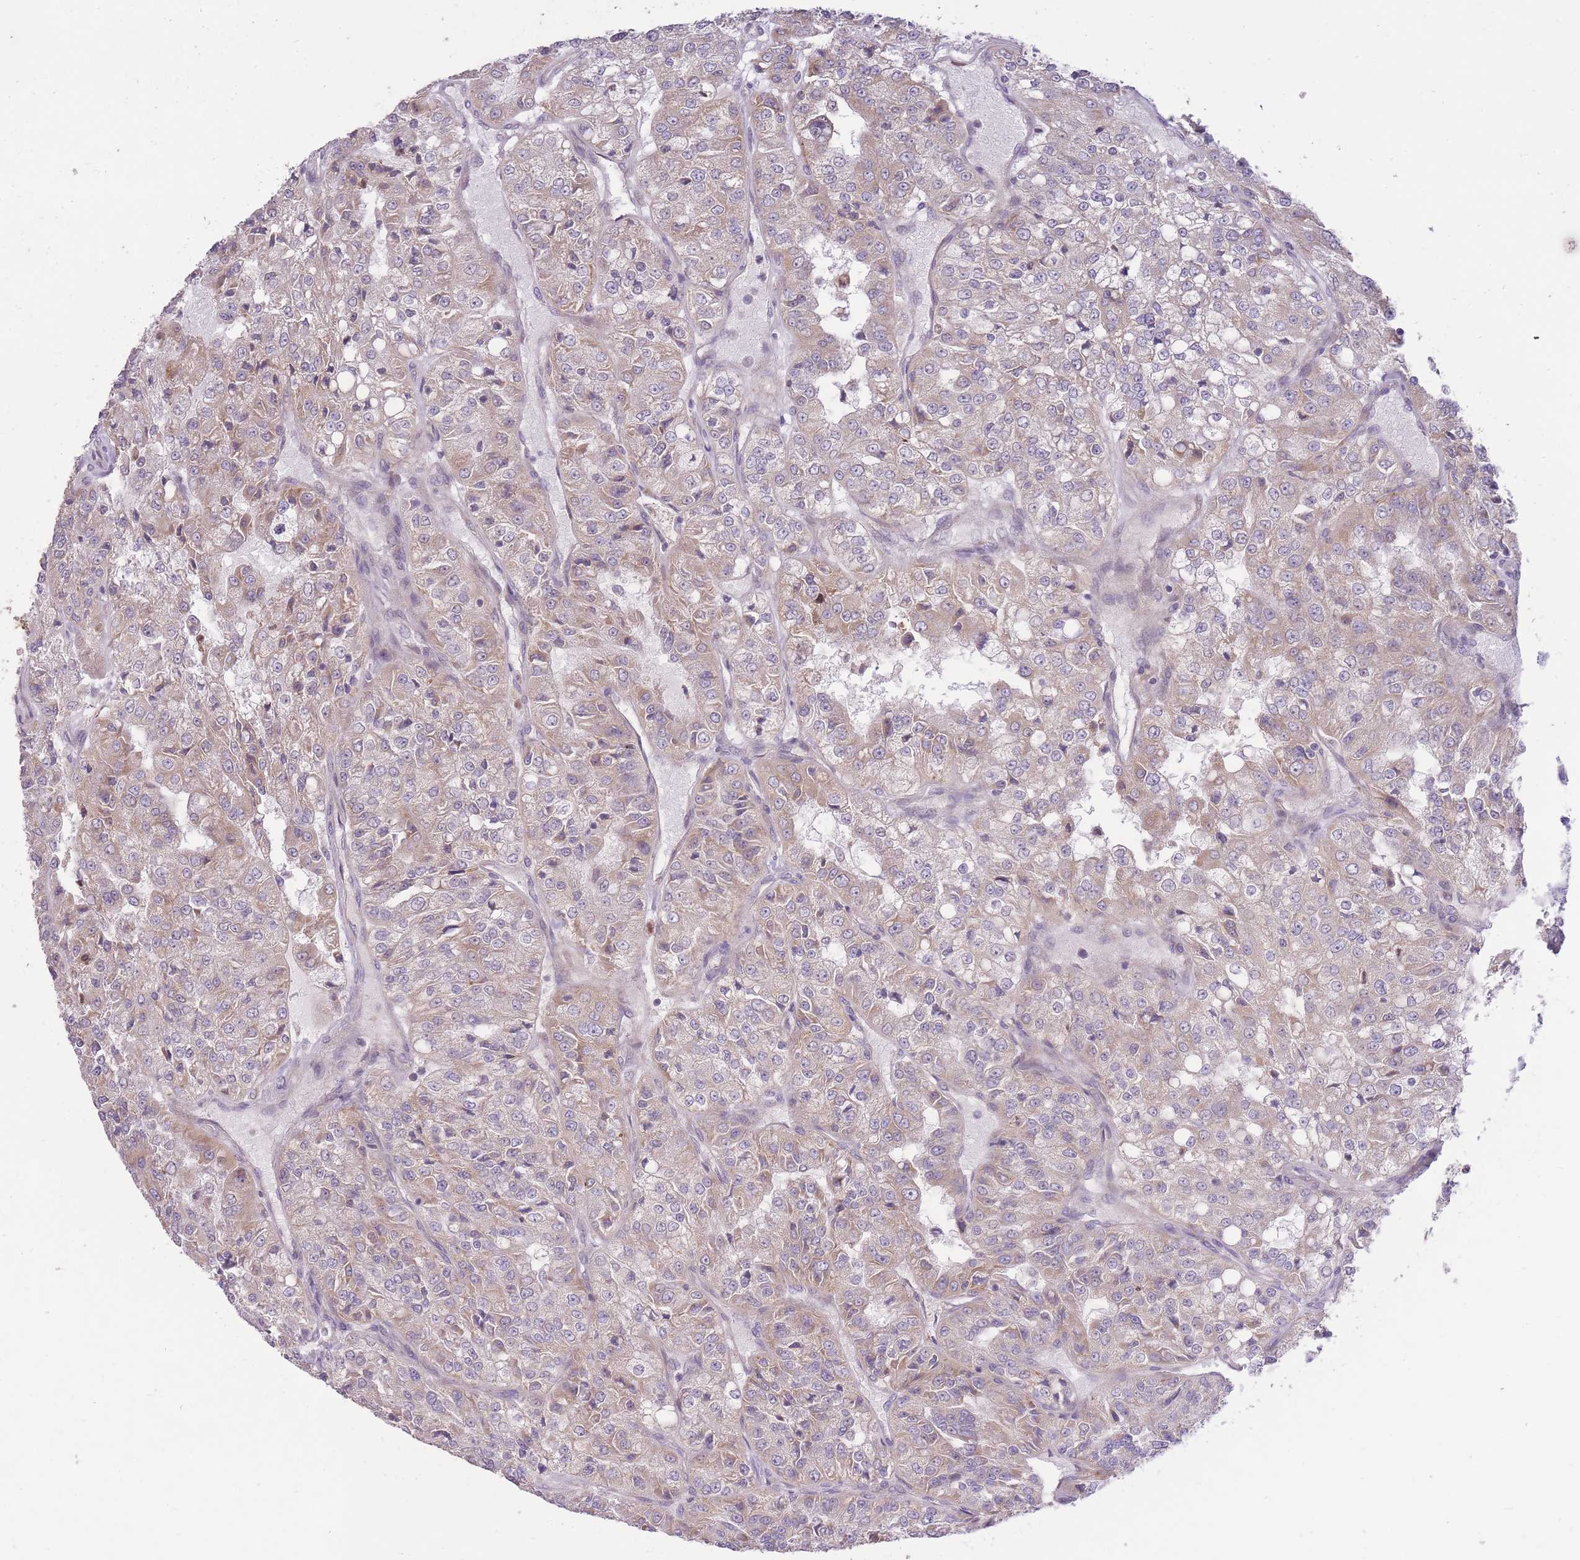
{"staining": {"intensity": "weak", "quantity": "<25%", "location": "cytoplasmic/membranous"}, "tissue": "renal cancer", "cell_type": "Tumor cells", "image_type": "cancer", "snomed": [{"axis": "morphology", "description": "Adenocarcinoma, NOS"}, {"axis": "topography", "description": "Kidney"}], "caption": "Photomicrograph shows no protein staining in tumor cells of renal cancer (adenocarcinoma) tissue.", "gene": "ELOA2", "patient": {"sex": "female", "age": 63}}